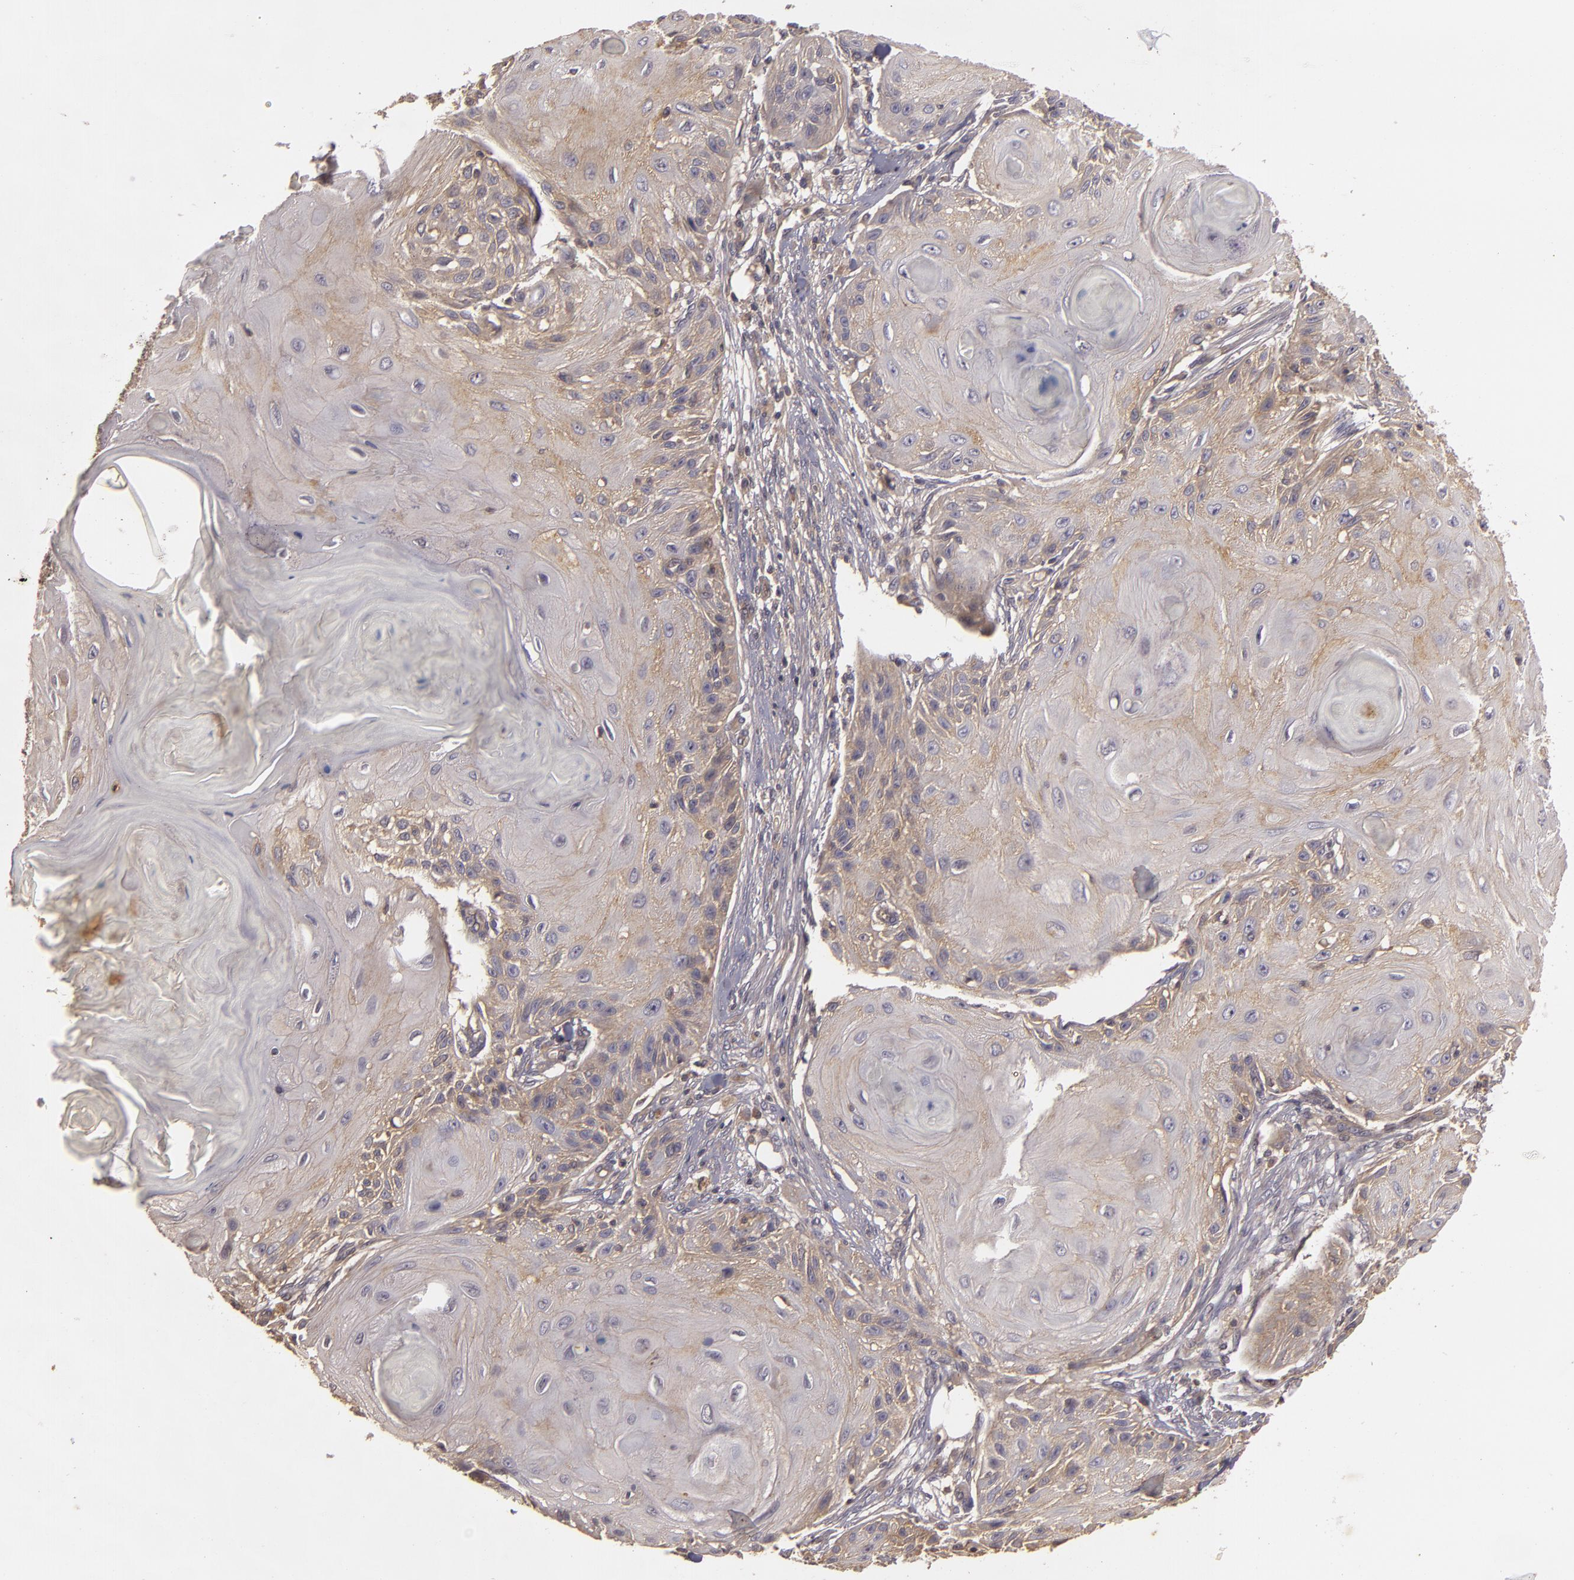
{"staining": {"intensity": "weak", "quantity": ">75%", "location": "cytoplasmic/membranous"}, "tissue": "skin cancer", "cell_type": "Tumor cells", "image_type": "cancer", "snomed": [{"axis": "morphology", "description": "Squamous cell carcinoma, NOS"}, {"axis": "topography", "description": "Skin"}], "caption": "Skin squamous cell carcinoma tissue shows weak cytoplasmic/membranous staining in about >75% of tumor cells, visualized by immunohistochemistry.", "gene": "HRAS", "patient": {"sex": "female", "age": 88}}